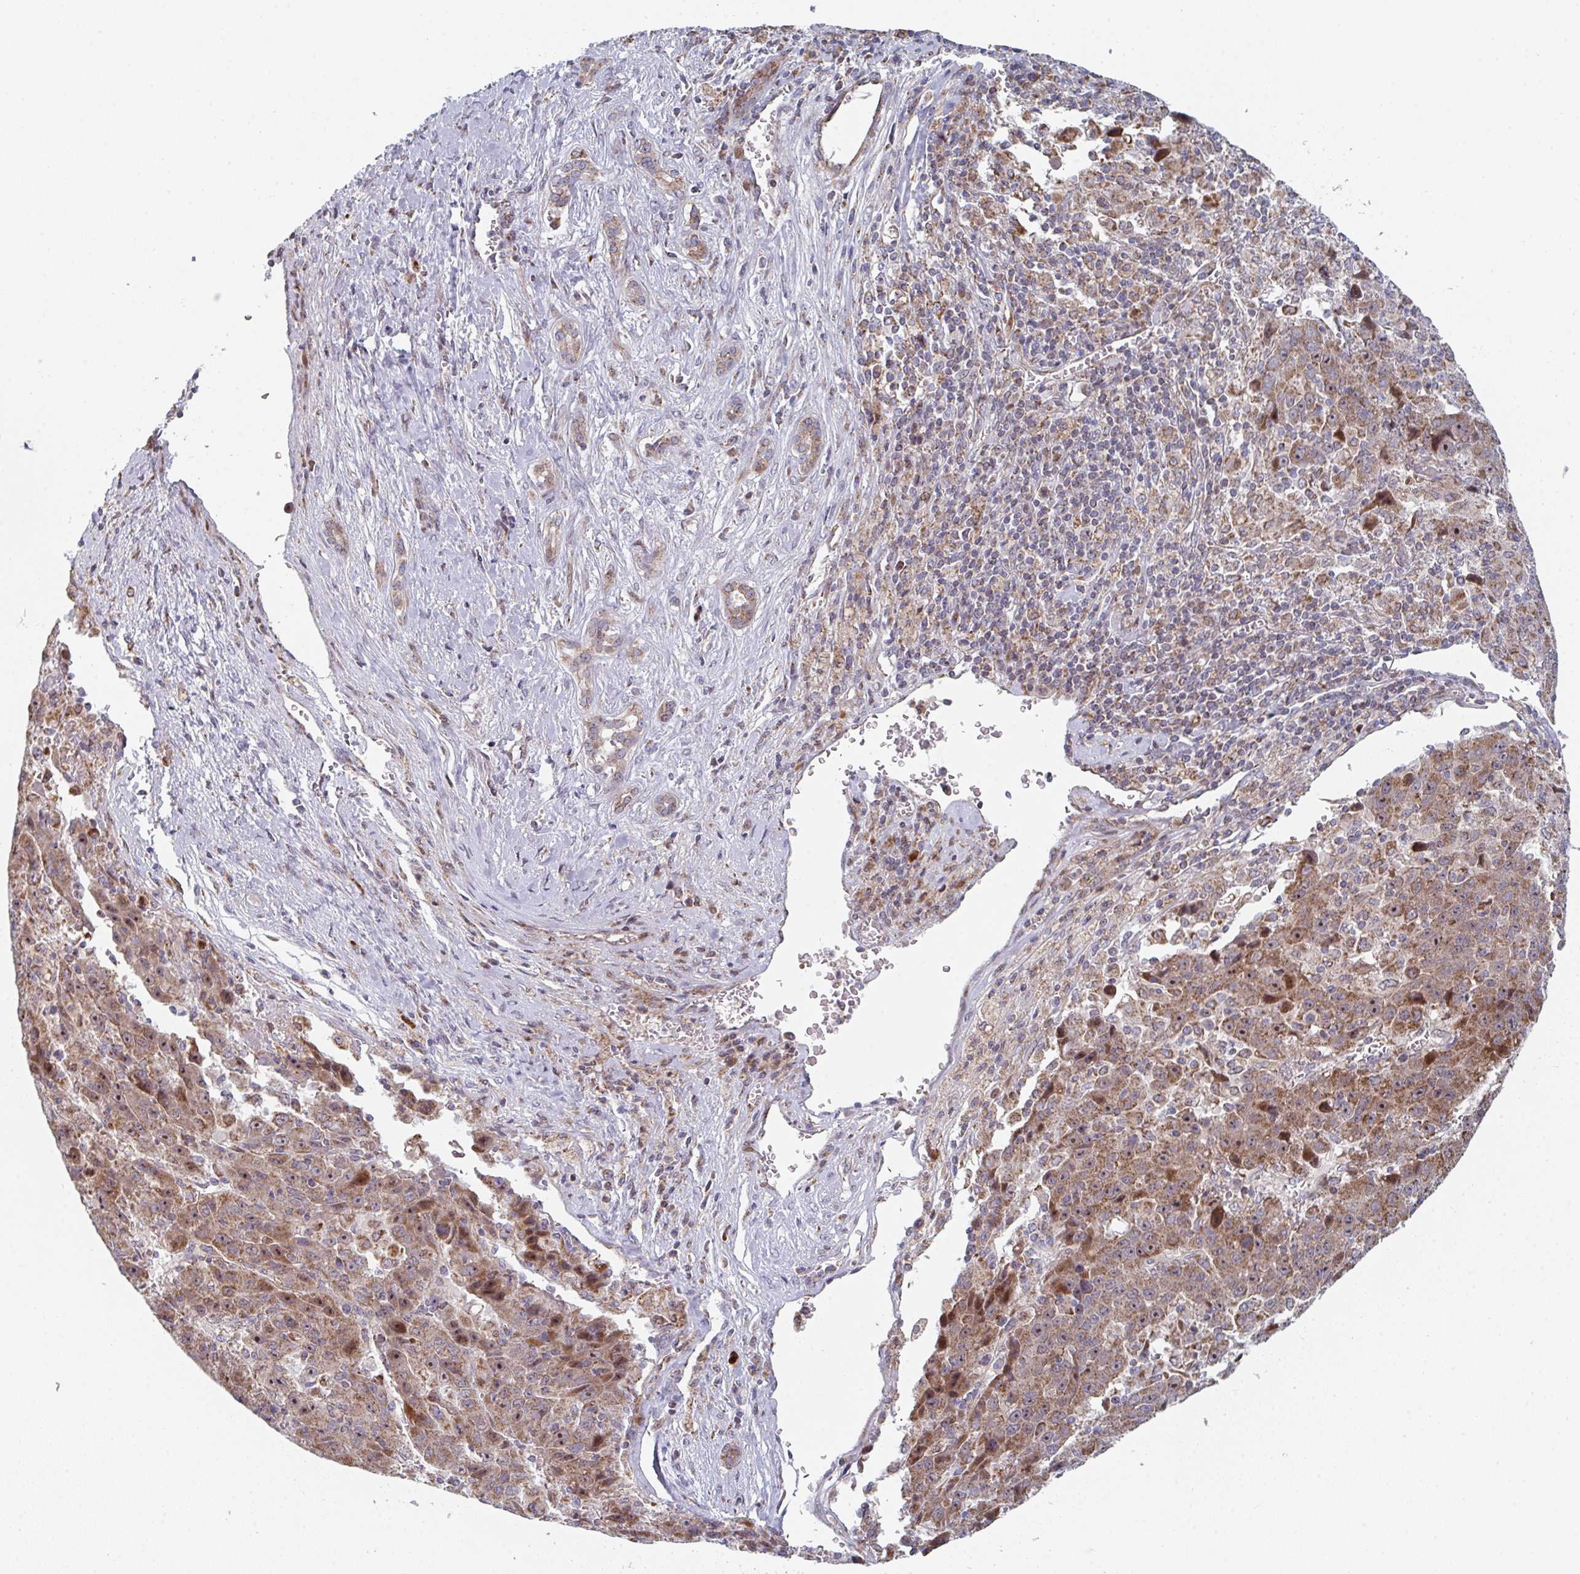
{"staining": {"intensity": "moderate", "quantity": ">75%", "location": "cytoplasmic/membranous,nuclear"}, "tissue": "liver cancer", "cell_type": "Tumor cells", "image_type": "cancer", "snomed": [{"axis": "morphology", "description": "Carcinoma, Hepatocellular, NOS"}, {"axis": "topography", "description": "Liver"}], "caption": "Protein staining demonstrates moderate cytoplasmic/membranous and nuclear positivity in about >75% of tumor cells in liver hepatocellular carcinoma.", "gene": "ZNF644", "patient": {"sex": "female", "age": 53}}